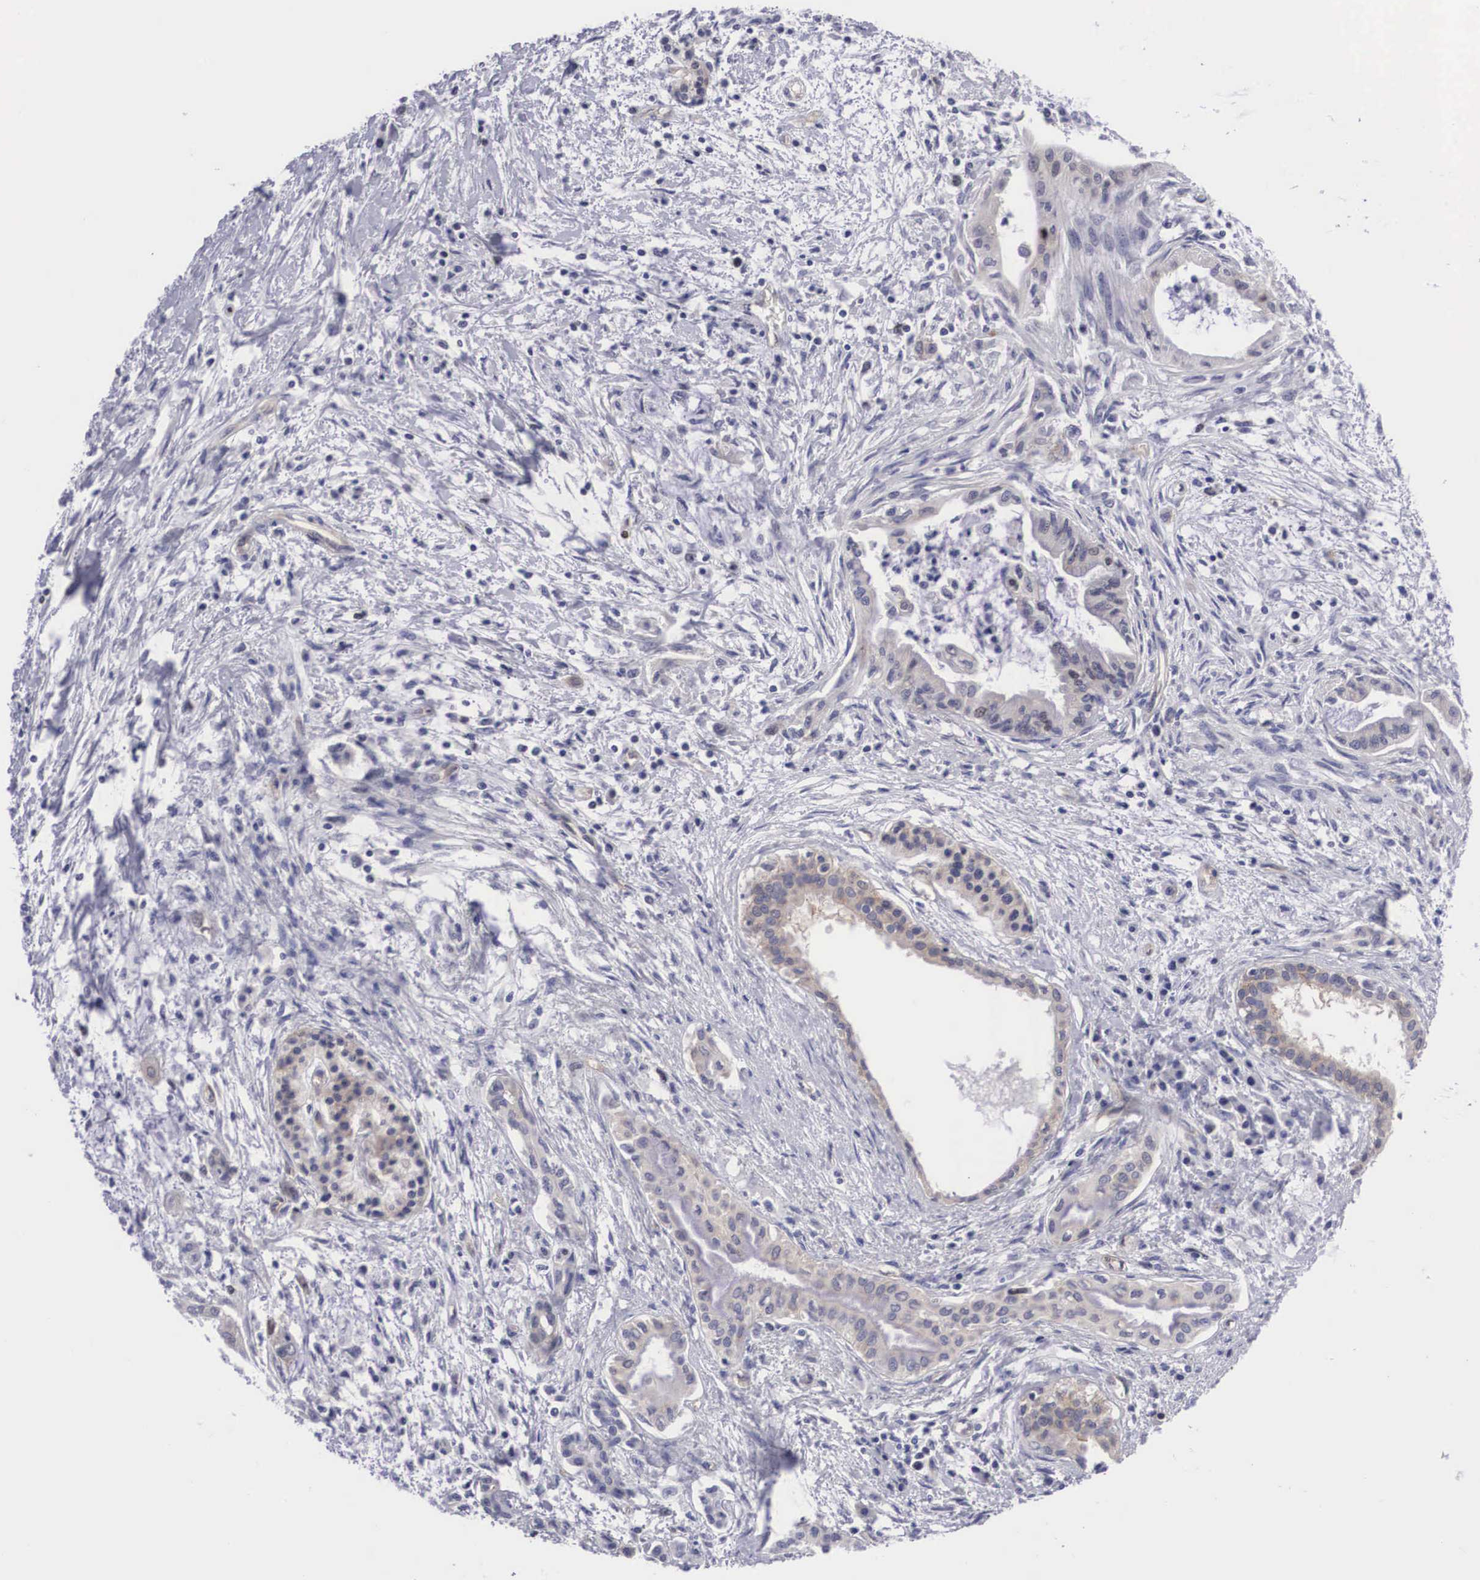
{"staining": {"intensity": "weak", "quantity": ">75%", "location": "cytoplasmic/membranous"}, "tissue": "pancreatic cancer", "cell_type": "Tumor cells", "image_type": "cancer", "snomed": [{"axis": "morphology", "description": "Adenocarcinoma, NOS"}, {"axis": "topography", "description": "Pancreas"}], "caption": "This micrograph displays immunohistochemistry (IHC) staining of adenocarcinoma (pancreatic), with low weak cytoplasmic/membranous positivity in about >75% of tumor cells.", "gene": "MAST4", "patient": {"sex": "female", "age": 64}}